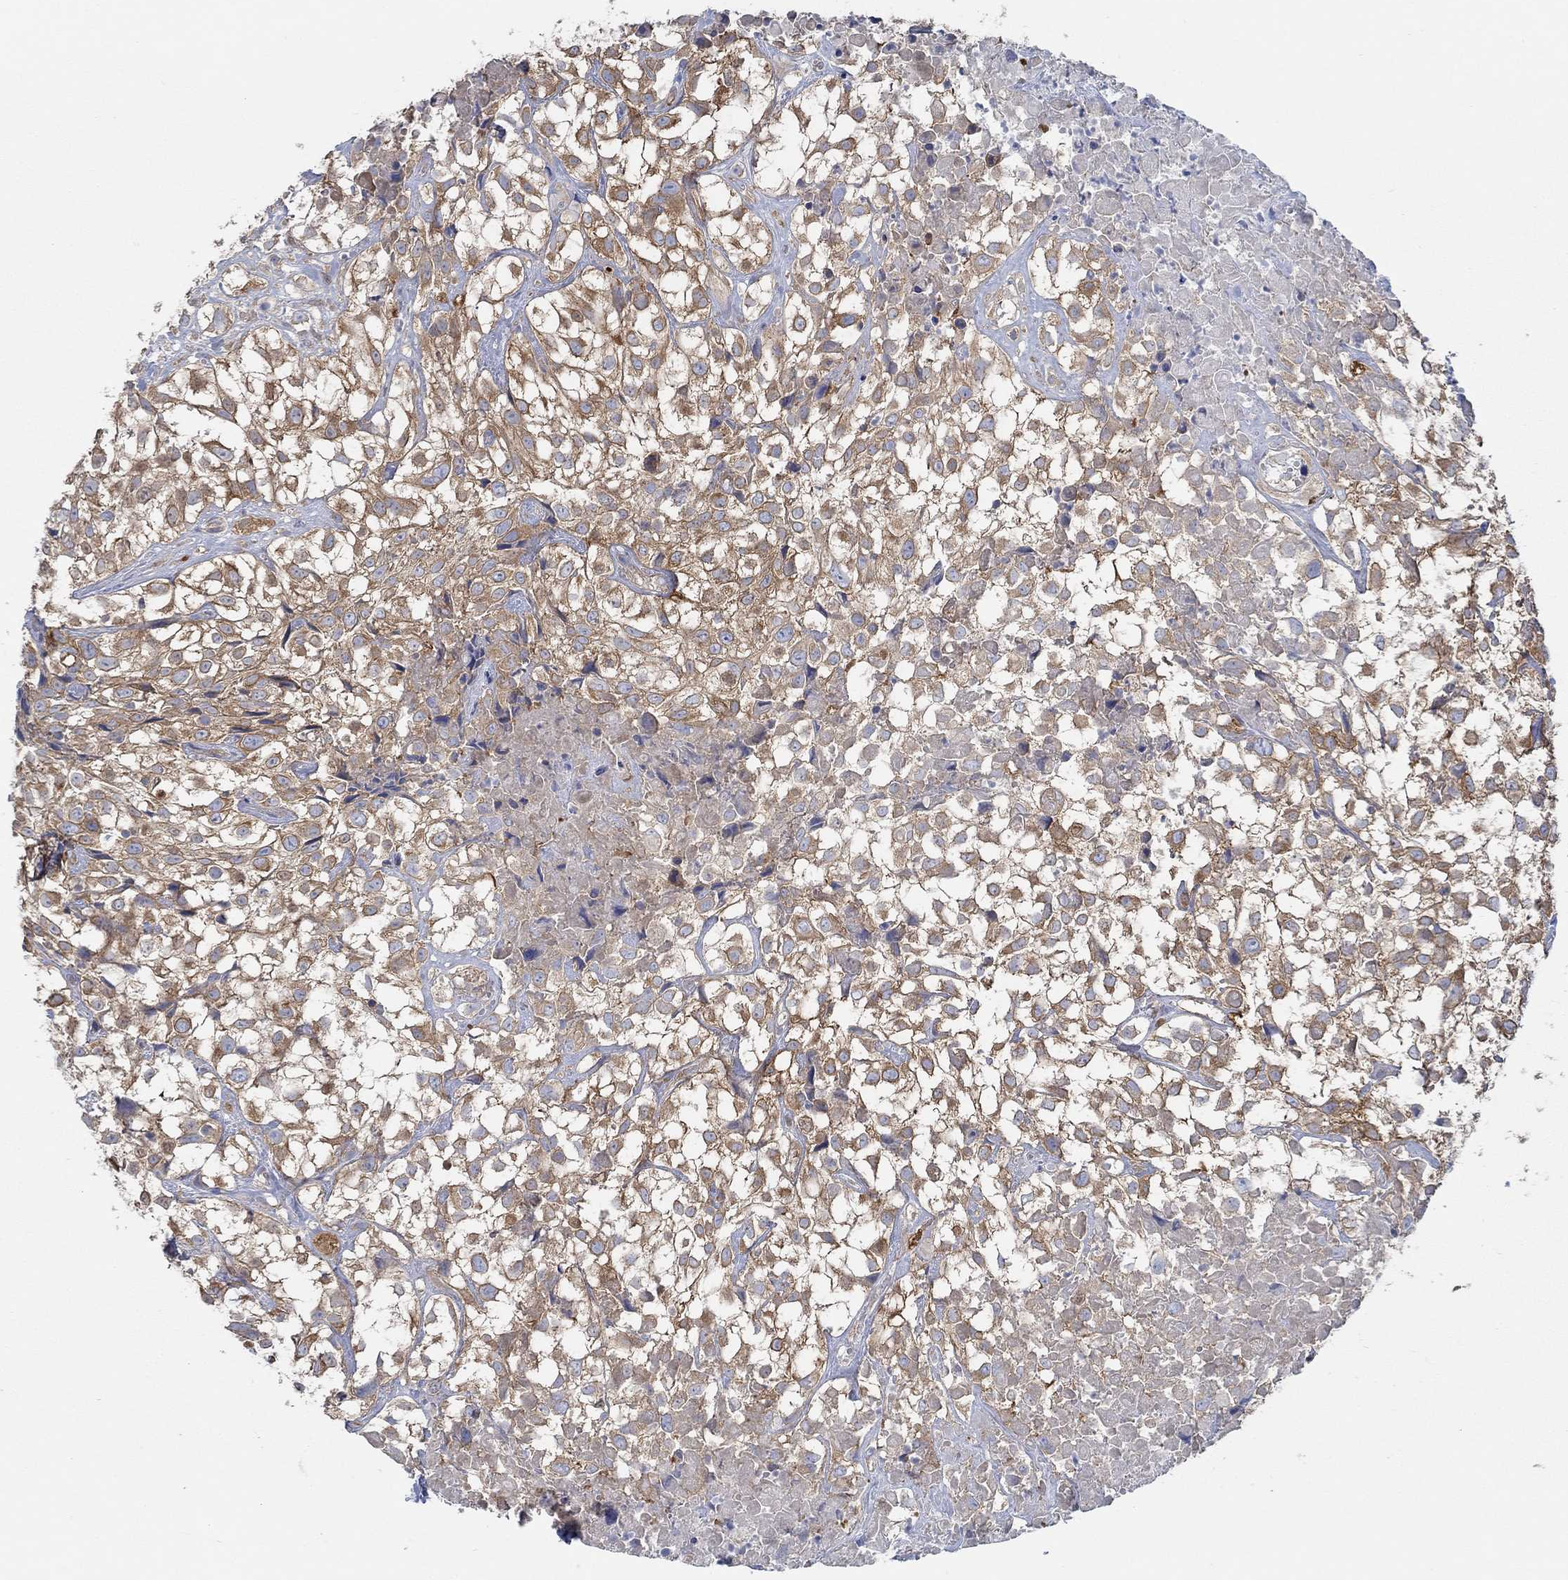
{"staining": {"intensity": "strong", "quantity": "25%-75%", "location": "cytoplasmic/membranous"}, "tissue": "urothelial cancer", "cell_type": "Tumor cells", "image_type": "cancer", "snomed": [{"axis": "morphology", "description": "Urothelial carcinoma, High grade"}, {"axis": "topography", "description": "Urinary bladder"}], "caption": "Strong cytoplasmic/membranous expression for a protein is appreciated in approximately 25%-75% of tumor cells of urothelial carcinoma (high-grade) using immunohistochemistry (IHC).", "gene": "SPAG9", "patient": {"sex": "male", "age": 56}}